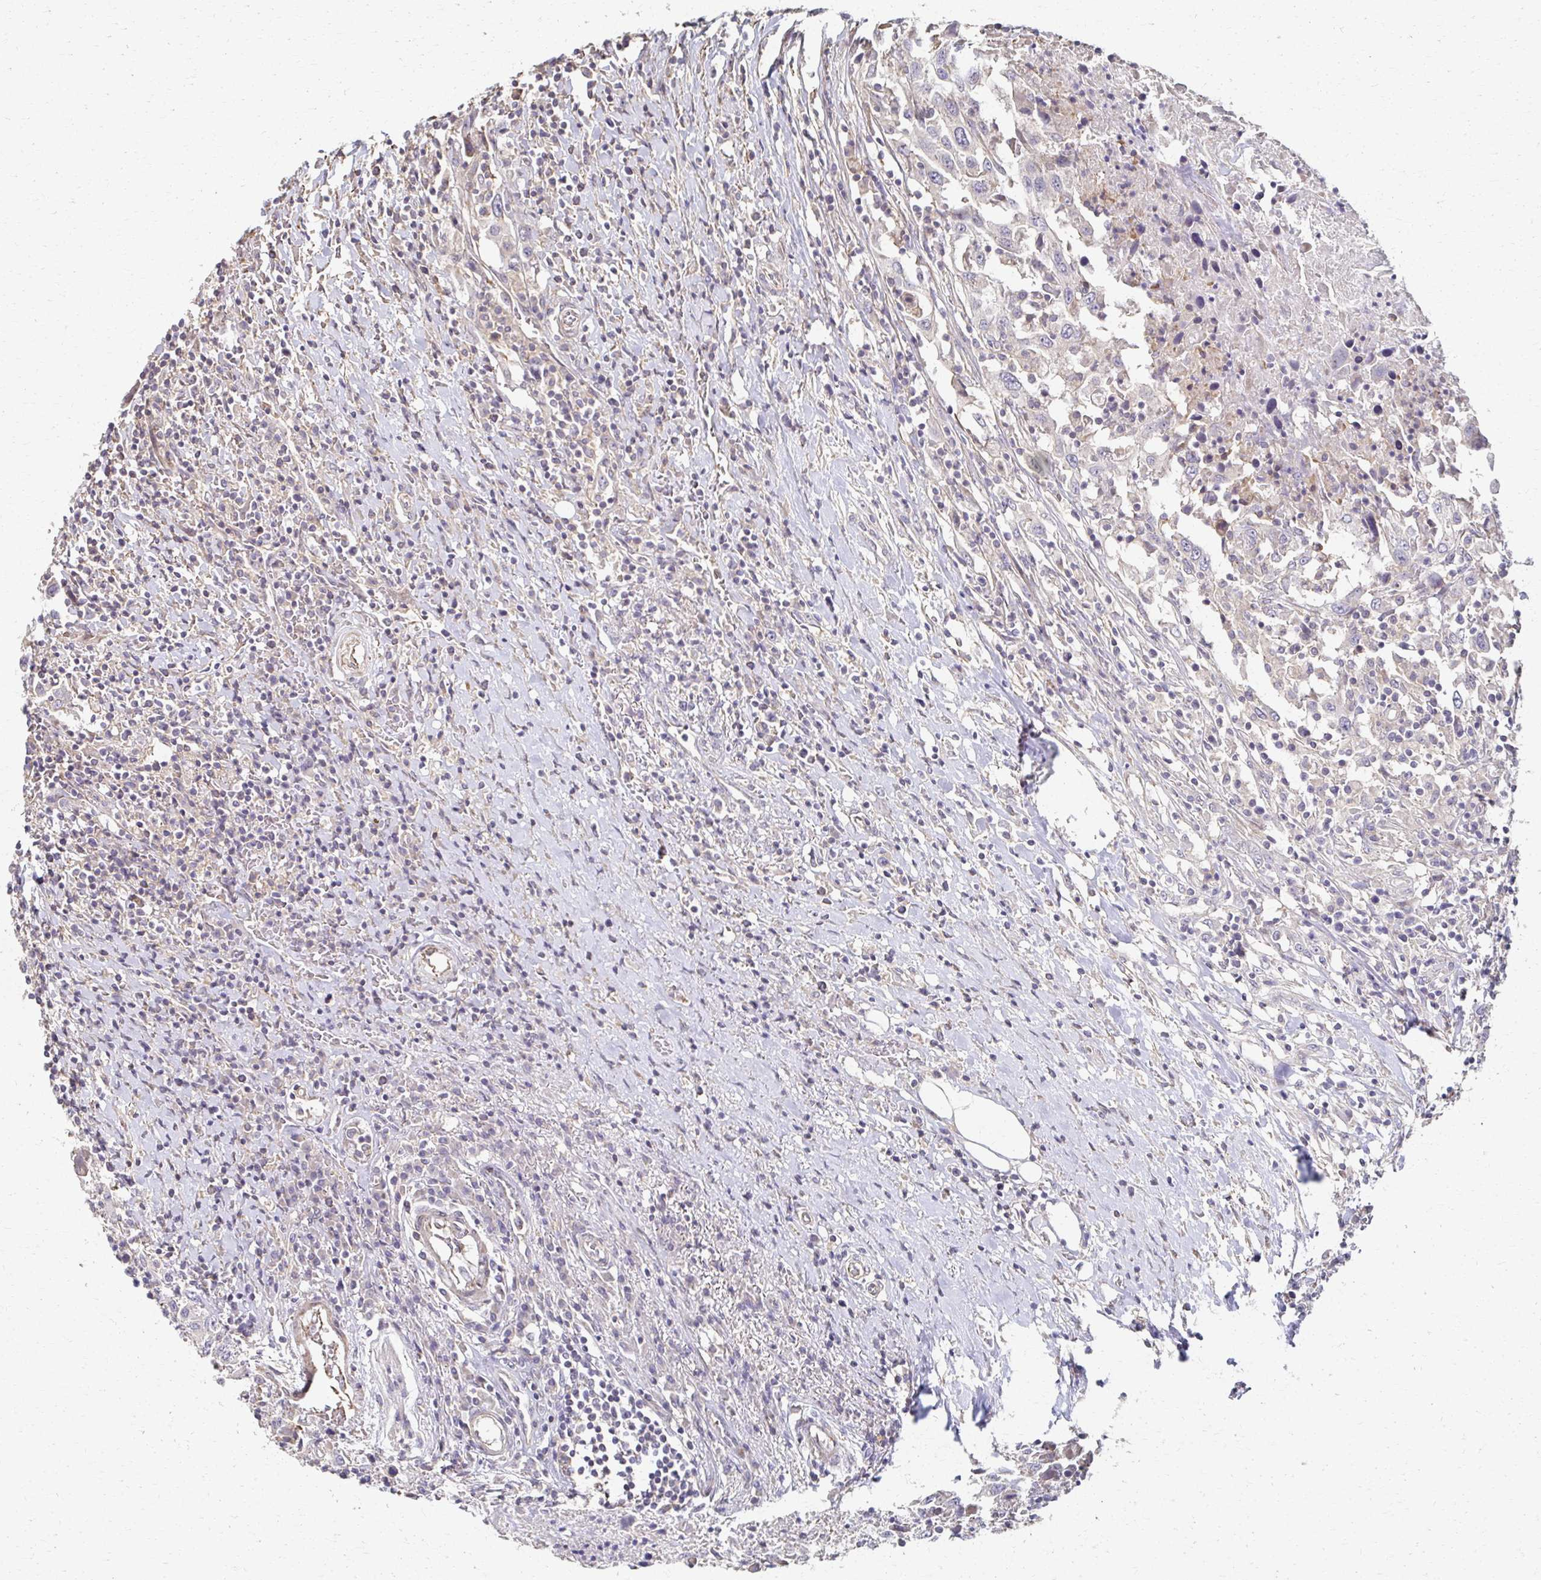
{"staining": {"intensity": "negative", "quantity": "none", "location": "none"}, "tissue": "urothelial cancer", "cell_type": "Tumor cells", "image_type": "cancer", "snomed": [{"axis": "morphology", "description": "Urothelial carcinoma, High grade"}, {"axis": "topography", "description": "Urinary bladder"}], "caption": "Image shows no protein expression in tumor cells of urothelial cancer tissue.", "gene": "EOLA2", "patient": {"sex": "male", "age": 61}}